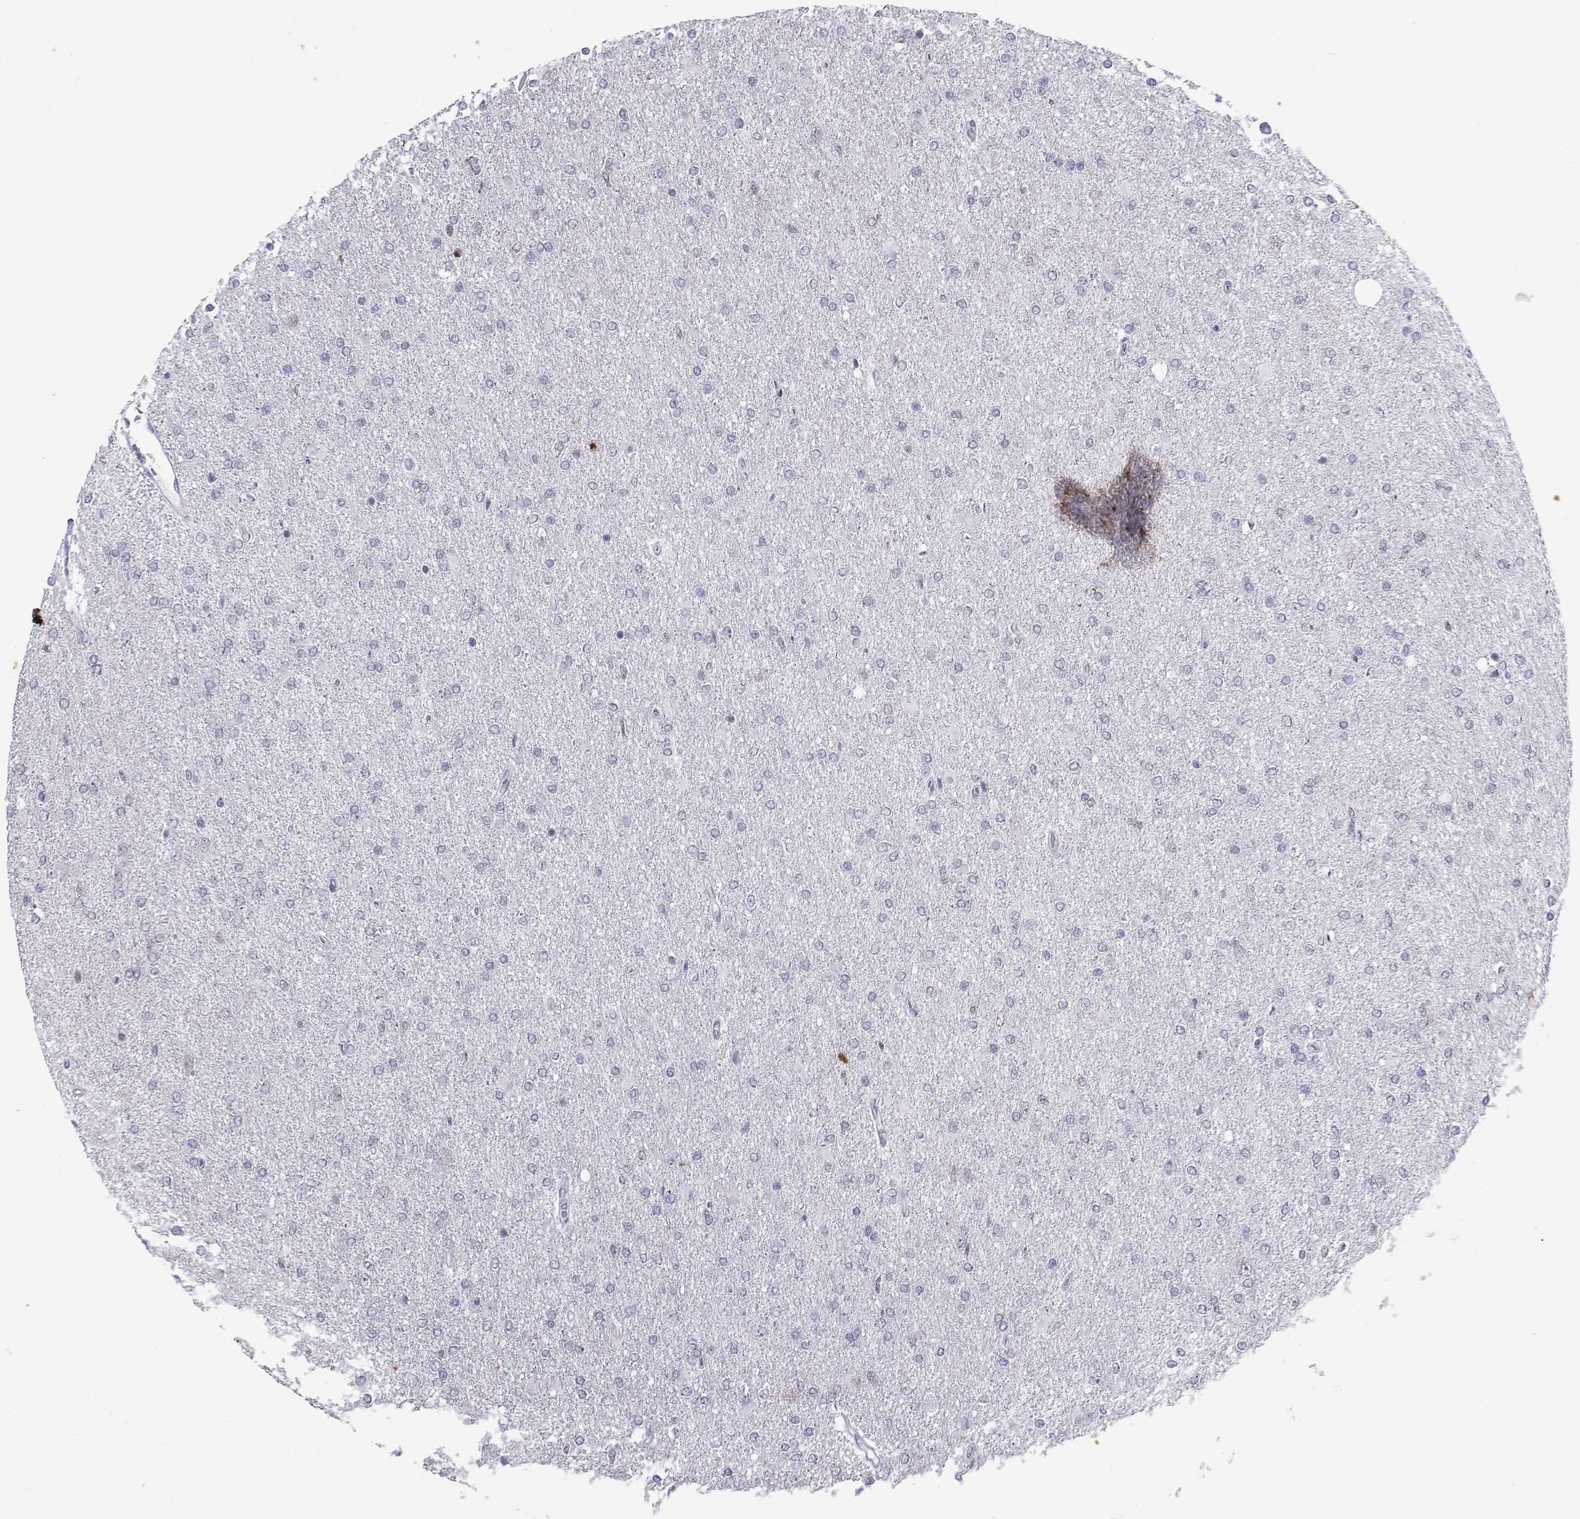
{"staining": {"intensity": "negative", "quantity": "none", "location": "none"}, "tissue": "glioma", "cell_type": "Tumor cells", "image_type": "cancer", "snomed": [{"axis": "morphology", "description": "Glioma, malignant, High grade"}, {"axis": "topography", "description": "Cerebral cortex"}], "caption": "The image demonstrates no staining of tumor cells in glioma.", "gene": "LORICRIN", "patient": {"sex": "male", "age": 70}}